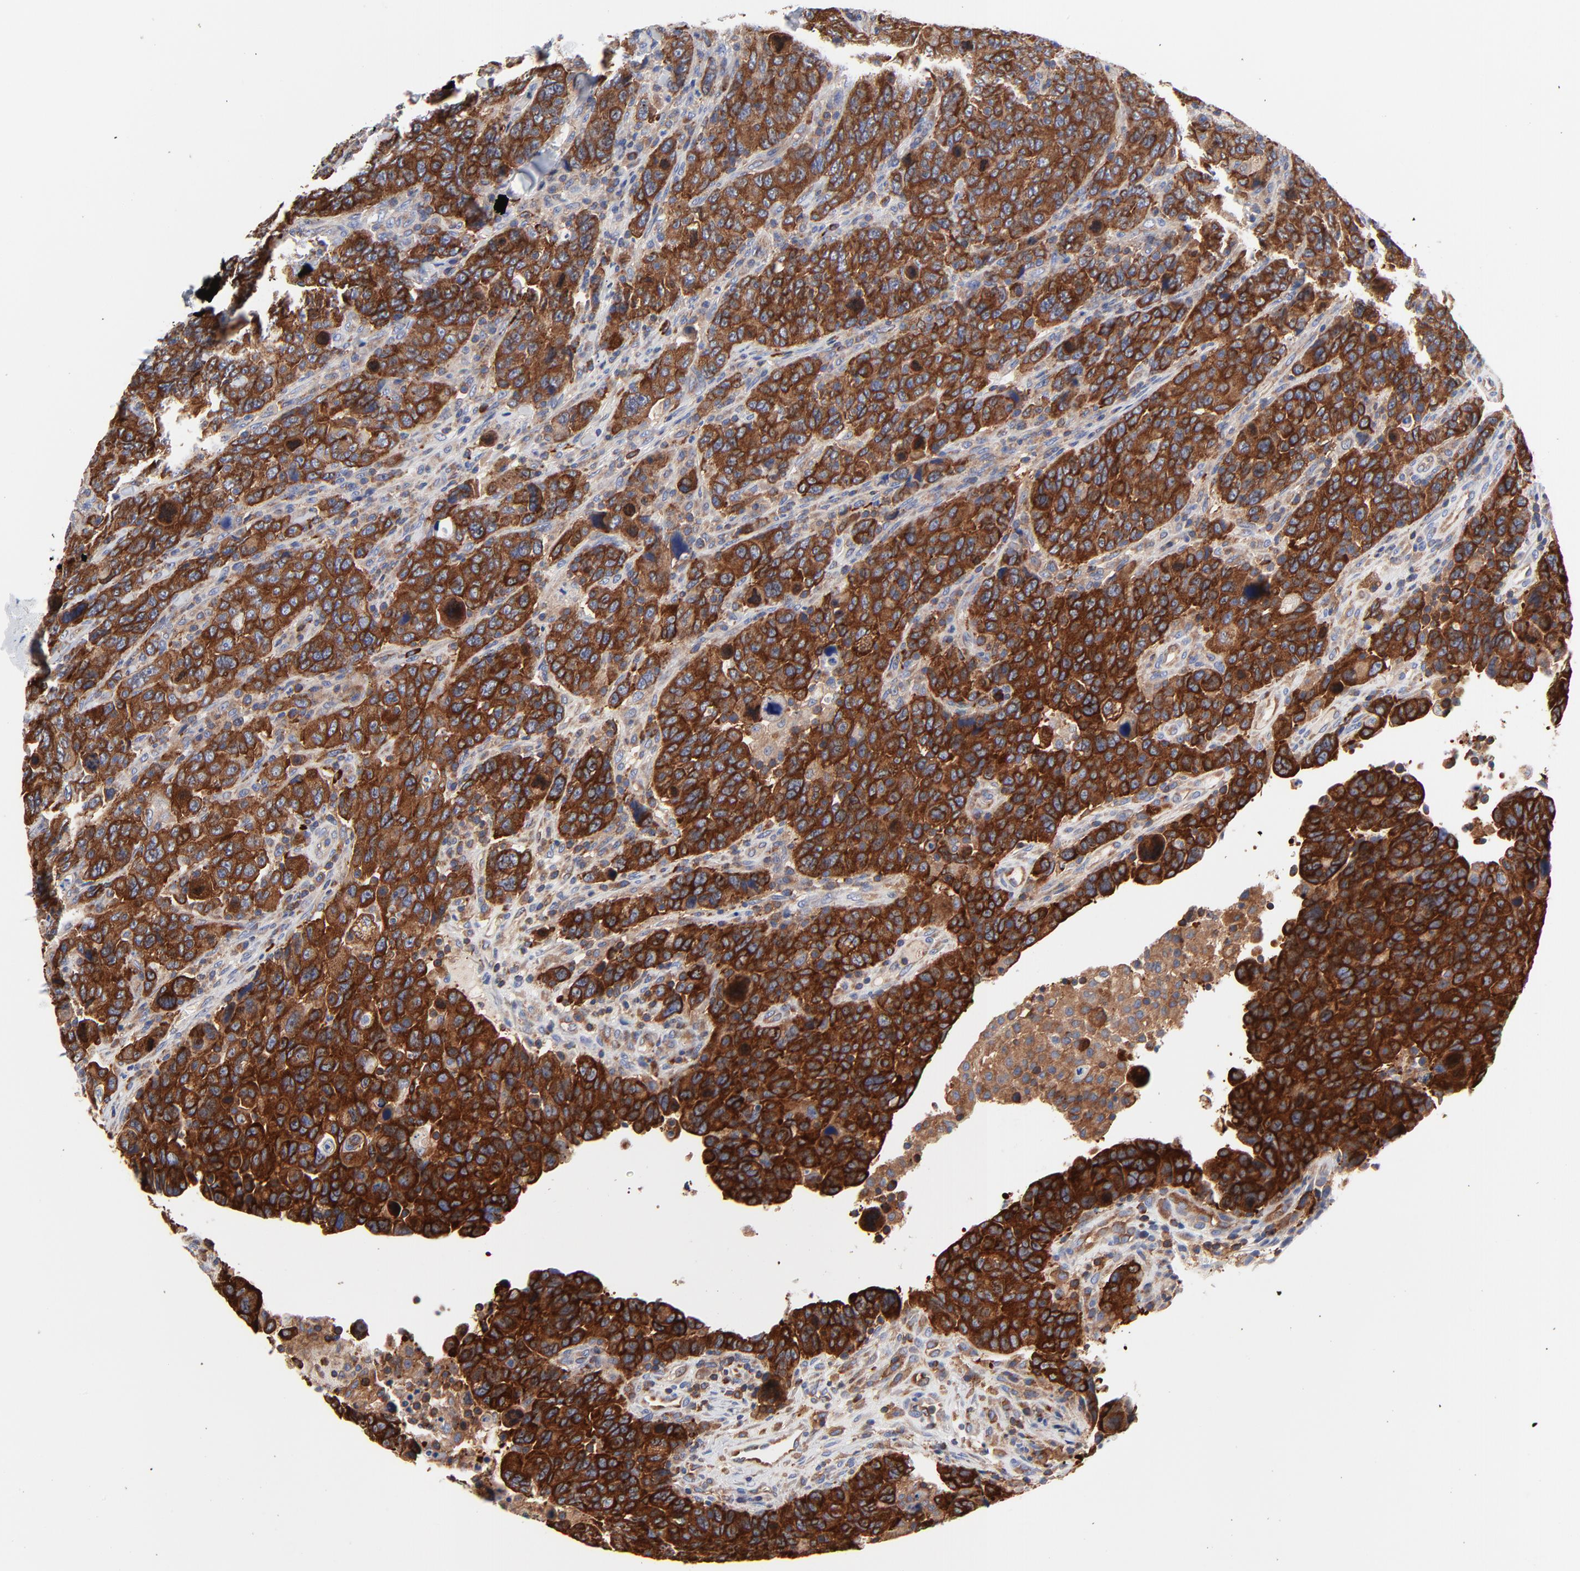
{"staining": {"intensity": "strong", "quantity": ">75%", "location": "cytoplasmic/membranous"}, "tissue": "breast cancer", "cell_type": "Tumor cells", "image_type": "cancer", "snomed": [{"axis": "morphology", "description": "Duct carcinoma"}, {"axis": "topography", "description": "Breast"}], "caption": "Protein expression analysis of invasive ductal carcinoma (breast) reveals strong cytoplasmic/membranous staining in approximately >75% of tumor cells.", "gene": "CD2AP", "patient": {"sex": "female", "age": 37}}